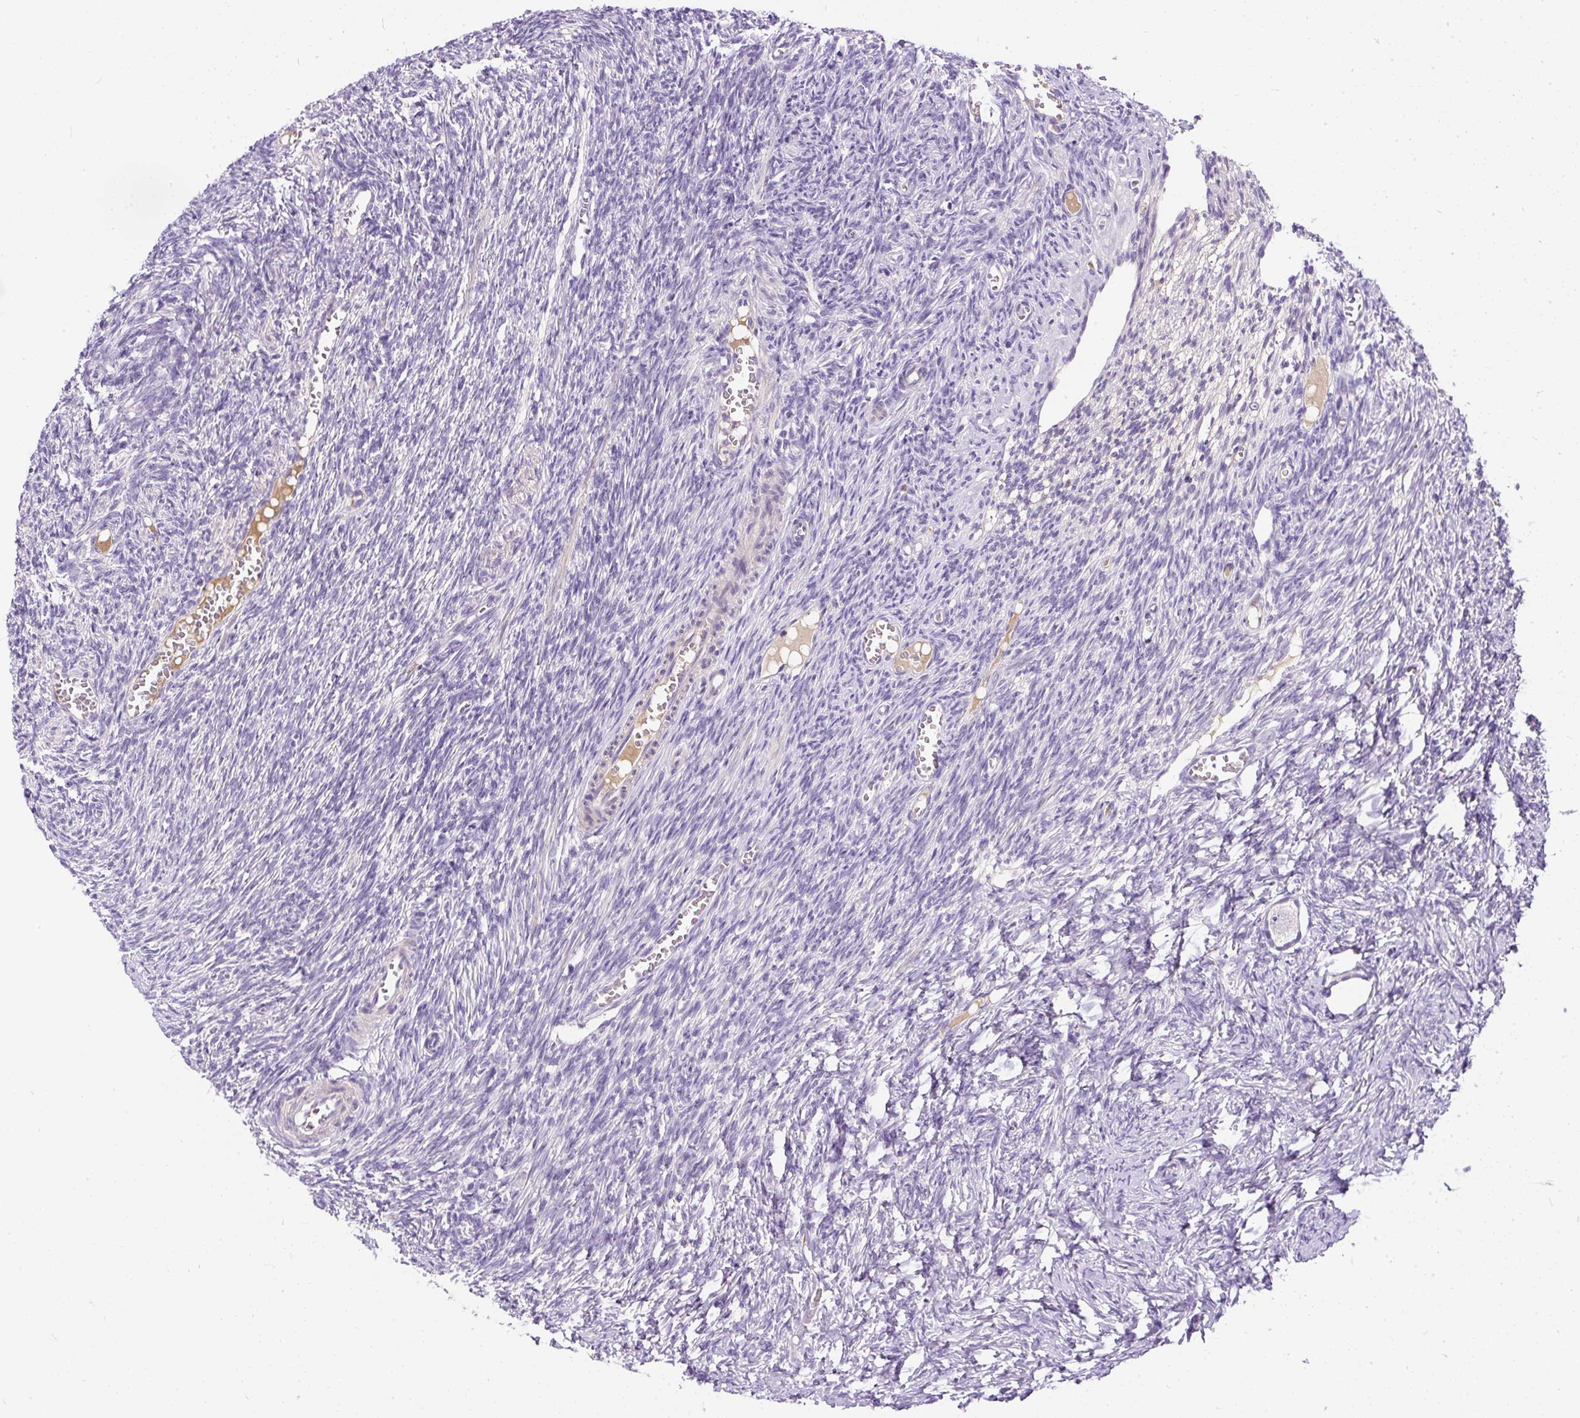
{"staining": {"intensity": "negative", "quantity": "none", "location": "none"}, "tissue": "ovary", "cell_type": "Follicle cells", "image_type": "normal", "snomed": [{"axis": "morphology", "description": "Normal tissue, NOS"}, {"axis": "topography", "description": "Ovary"}], "caption": "DAB (3,3'-diaminobenzidine) immunohistochemical staining of benign ovary reveals no significant positivity in follicle cells.", "gene": "KRTAP20", "patient": {"sex": "female", "age": 27}}